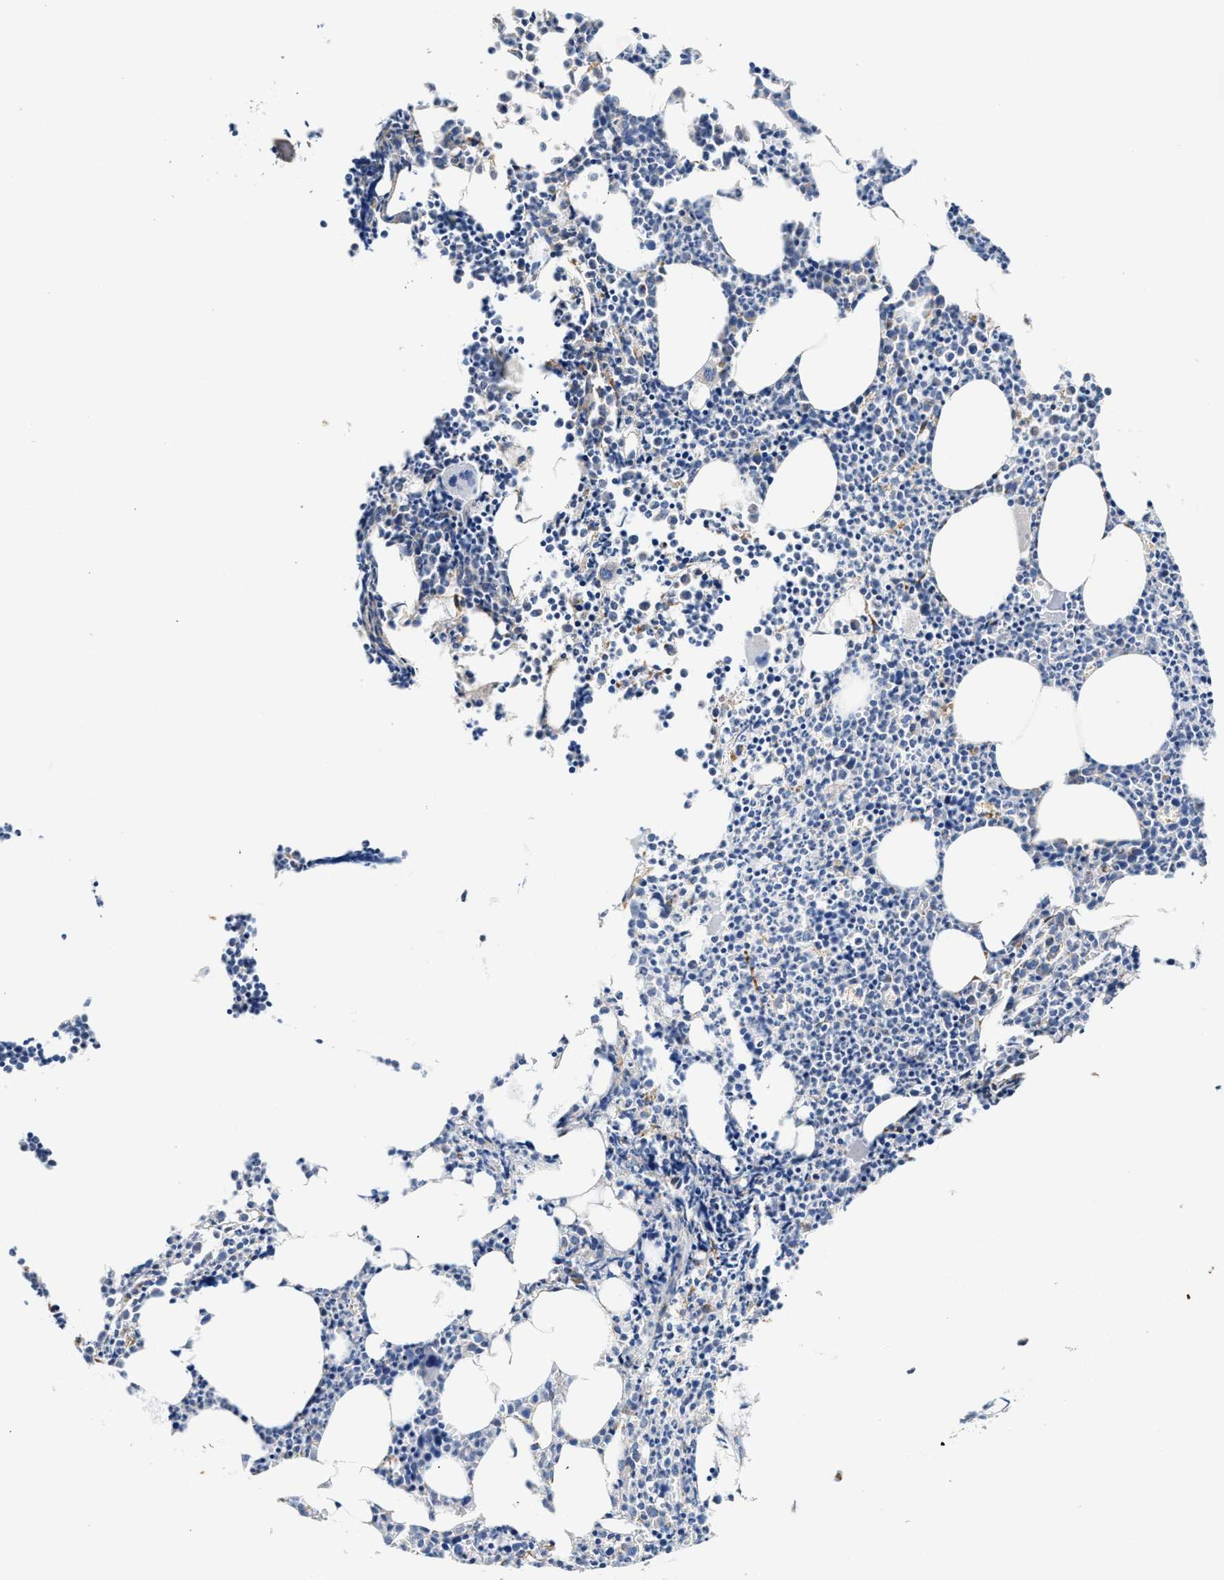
{"staining": {"intensity": "moderate", "quantity": "<25%", "location": "cytoplasmic/membranous"}, "tissue": "bone marrow", "cell_type": "Hematopoietic cells", "image_type": "normal", "snomed": [{"axis": "morphology", "description": "Normal tissue, NOS"}, {"axis": "morphology", "description": "Inflammation, NOS"}, {"axis": "topography", "description": "Bone marrow"}], "caption": "IHC histopathology image of benign human bone marrow stained for a protein (brown), which demonstrates low levels of moderate cytoplasmic/membranous staining in approximately <25% of hematopoietic cells.", "gene": "ACADVL", "patient": {"sex": "female", "age": 53}}